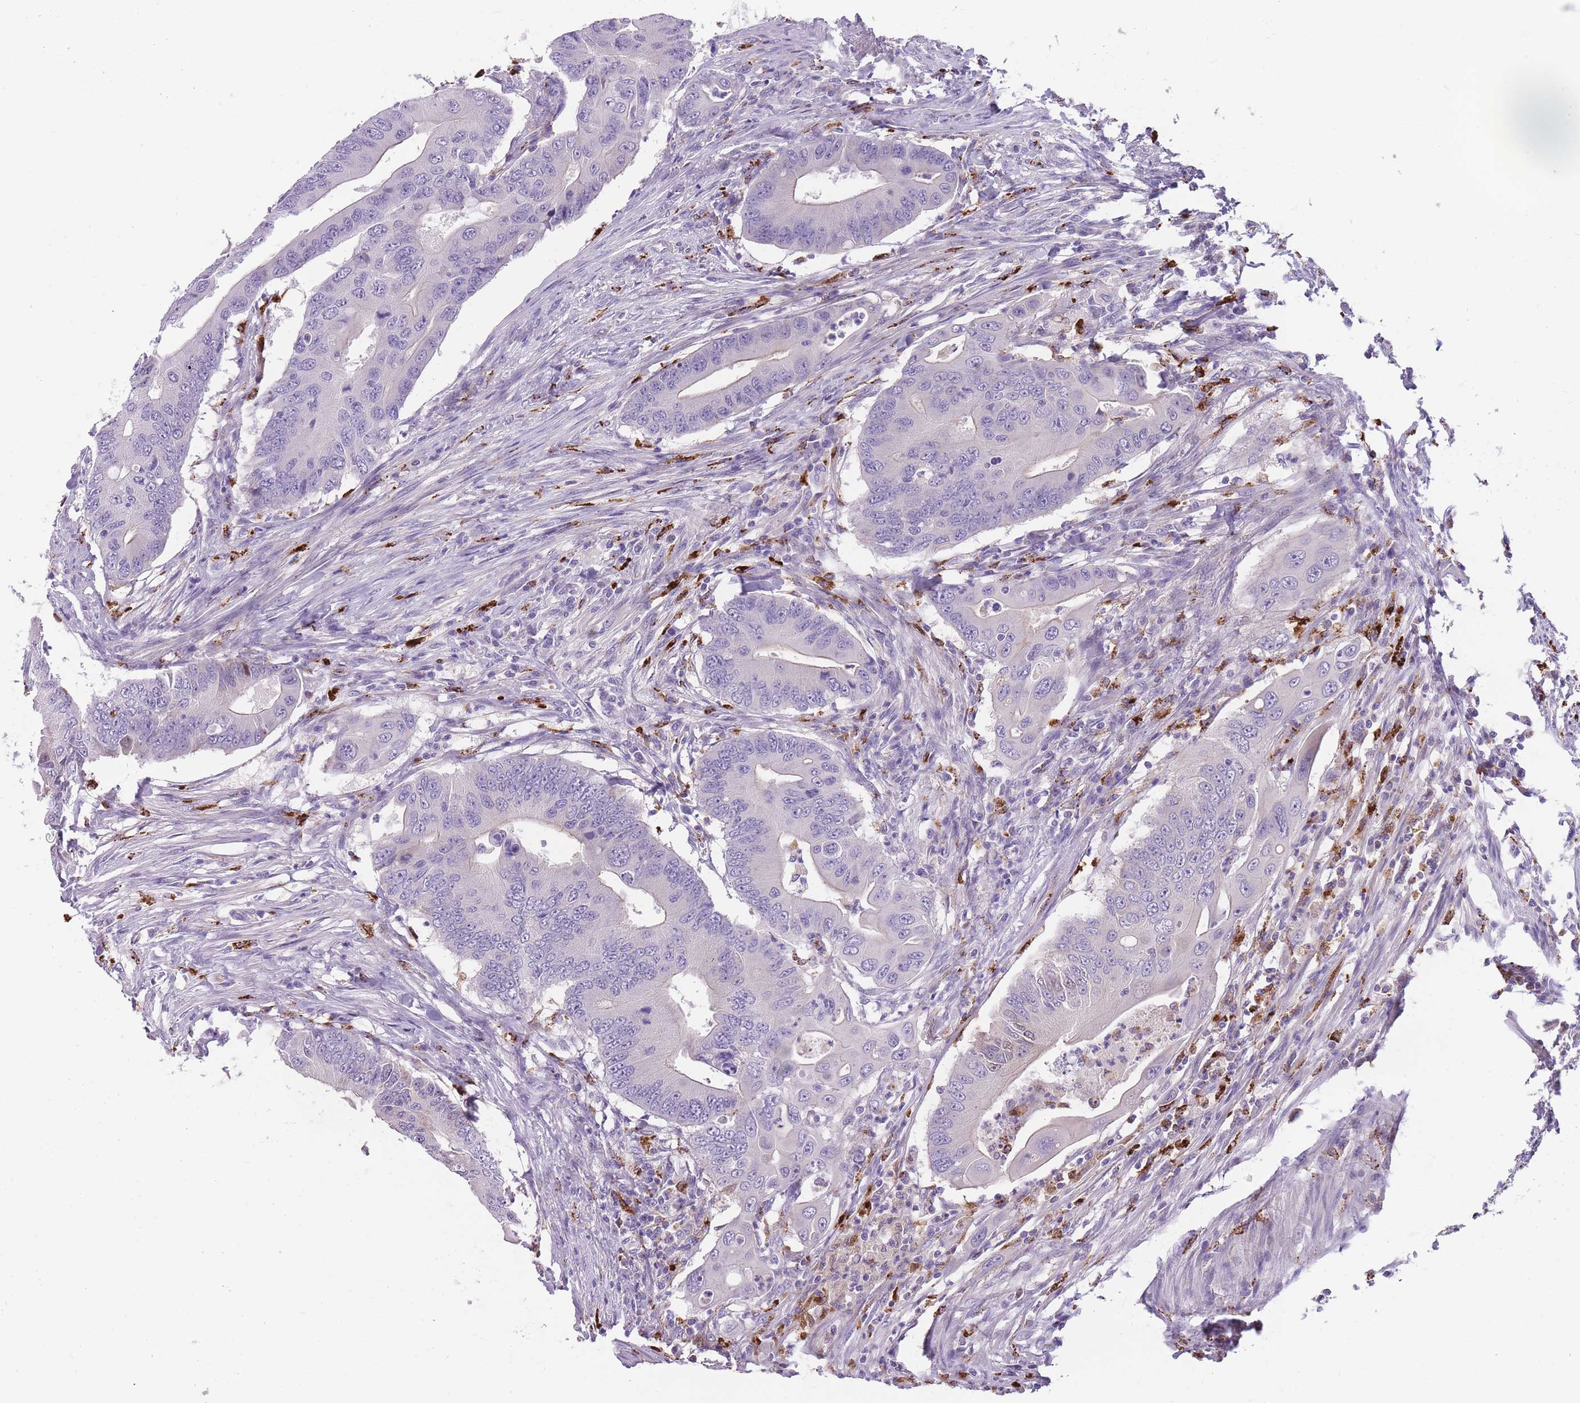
{"staining": {"intensity": "negative", "quantity": "none", "location": "none"}, "tissue": "colorectal cancer", "cell_type": "Tumor cells", "image_type": "cancer", "snomed": [{"axis": "morphology", "description": "Adenocarcinoma, NOS"}, {"axis": "topography", "description": "Colon"}], "caption": "This micrograph is of colorectal cancer stained with immunohistochemistry (IHC) to label a protein in brown with the nuclei are counter-stained blue. There is no expression in tumor cells. (DAB (3,3'-diaminobenzidine) immunohistochemistry (IHC) with hematoxylin counter stain).", "gene": "GNAT1", "patient": {"sex": "male", "age": 71}}